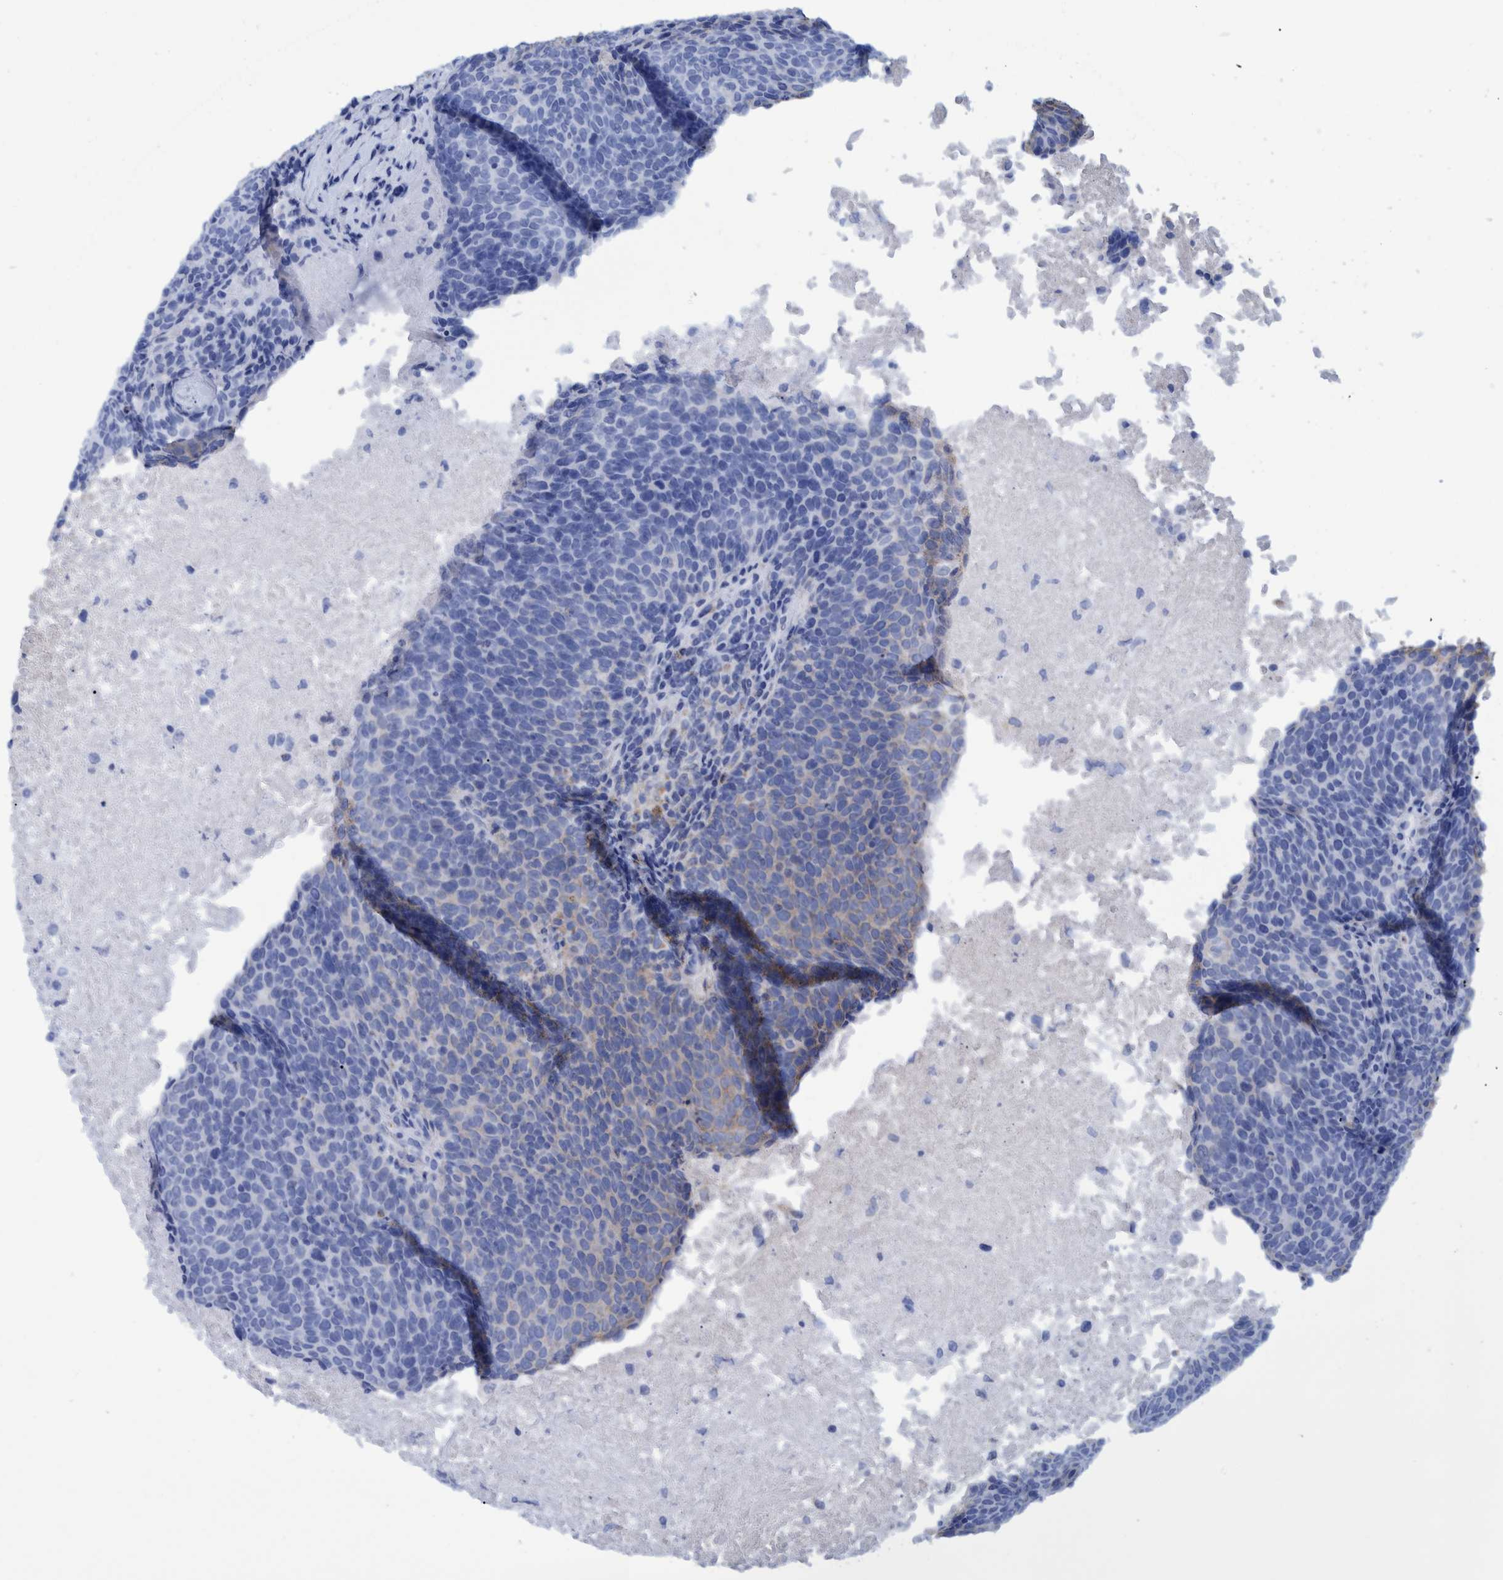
{"staining": {"intensity": "negative", "quantity": "none", "location": "none"}, "tissue": "head and neck cancer", "cell_type": "Tumor cells", "image_type": "cancer", "snomed": [{"axis": "morphology", "description": "Squamous cell carcinoma, NOS"}, {"axis": "morphology", "description": "Squamous cell carcinoma, metastatic, NOS"}, {"axis": "topography", "description": "Lymph node"}, {"axis": "topography", "description": "Head-Neck"}], "caption": "Immunohistochemical staining of human head and neck metastatic squamous cell carcinoma reveals no significant positivity in tumor cells. (Immunohistochemistry, brightfield microscopy, high magnification).", "gene": "BZW2", "patient": {"sex": "male", "age": 62}}